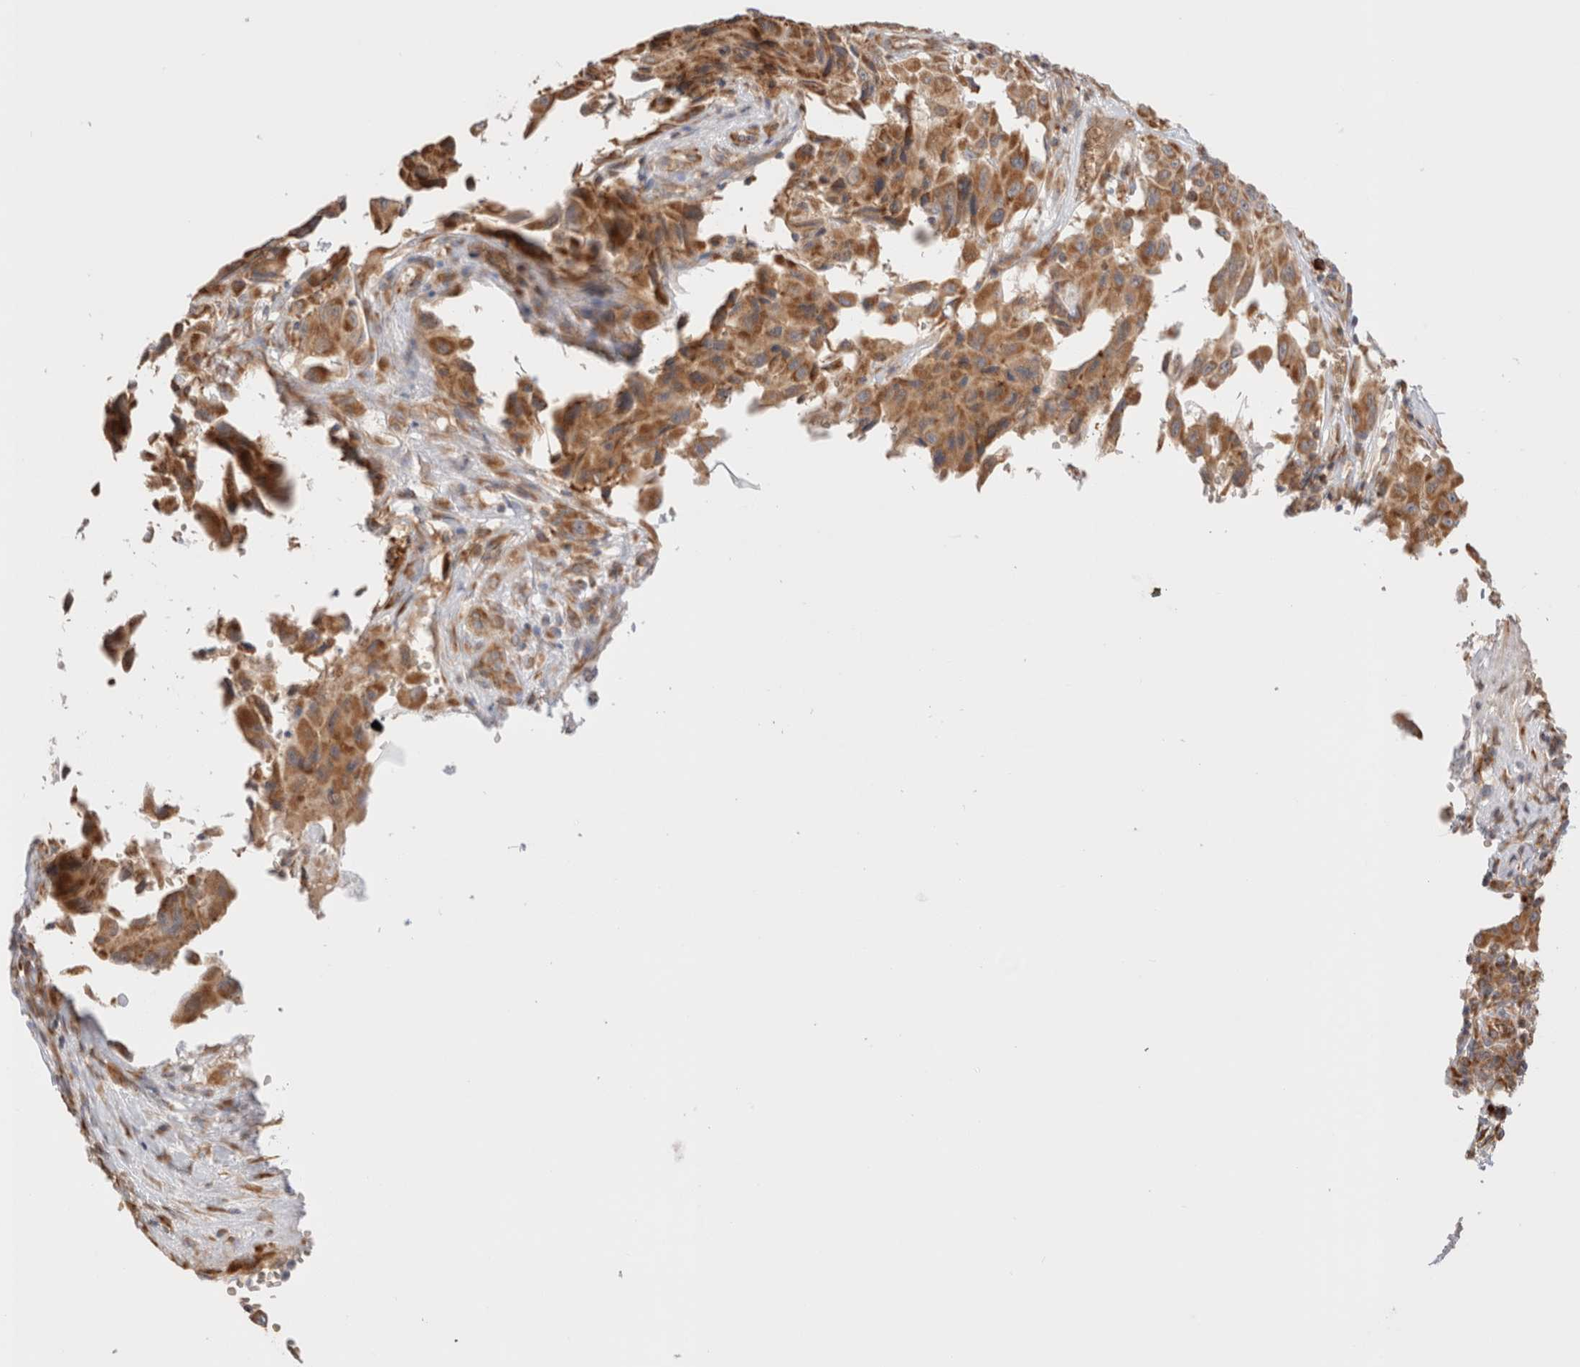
{"staining": {"intensity": "moderate", "quantity": ">75%", "location": "cytoplasmic/membranous"}, "tissue": "melanoma", "cell_type": "Tumor cells", "image_type": "cancer", "snomed": [{"axis": "morphology", "description": "Malignant melanoma, NOS"}, {"axis": "topography", "description": "Skin"}], "caption": "This photomicrograph displays immunohistochemistry (IHC) staining of malignant melanoma, with medium moderate cytoplasmic/membranous staining in approximately >75% of tumor cells.", "gene": "UTS2B", "patient": {"sex": "male", "age": 30}}